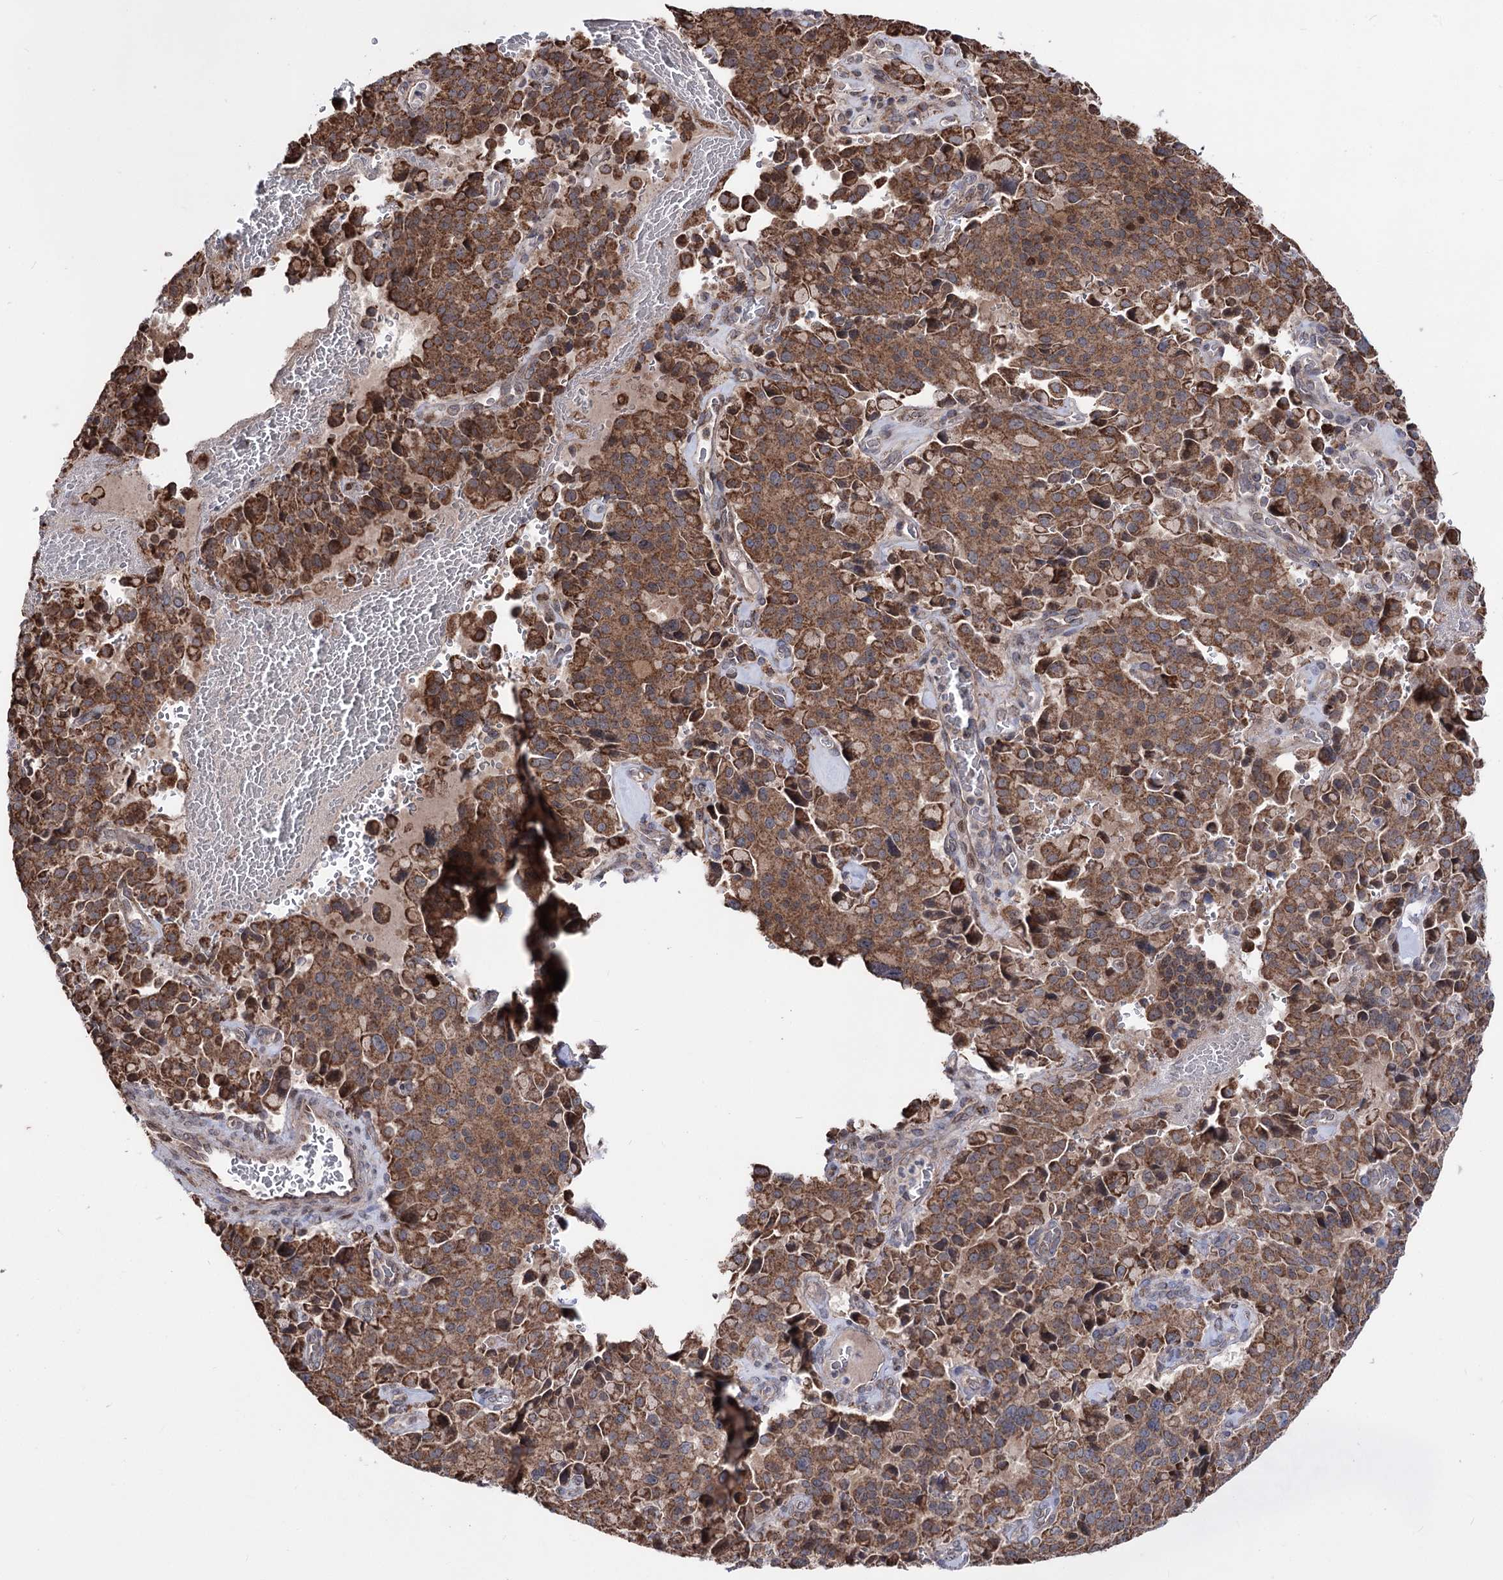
{"staining": {"intensity": "moderate", "quantity": ">75%", "location": "cytoplasmic/membranous"}, "tissue": "pancreatic cancer", "cell_type": "Tumor cells", "image_type": "cancer", "snomed": [{"axis": "morphology", "description": "Adenocarcinoma, NOS"}, {"axis": "topography", "description": "Pancreas"}], "caption": "The photomicrograph exhibits immunohistochemical staining of pancreatic cancer (adenocarcinoma). There is moderate cytoplasmic/membranous expression is appreciated in about >75% of tumor cells.", "gene": "CREB3L4", "patient": {"sex": "male", "age": 65}}